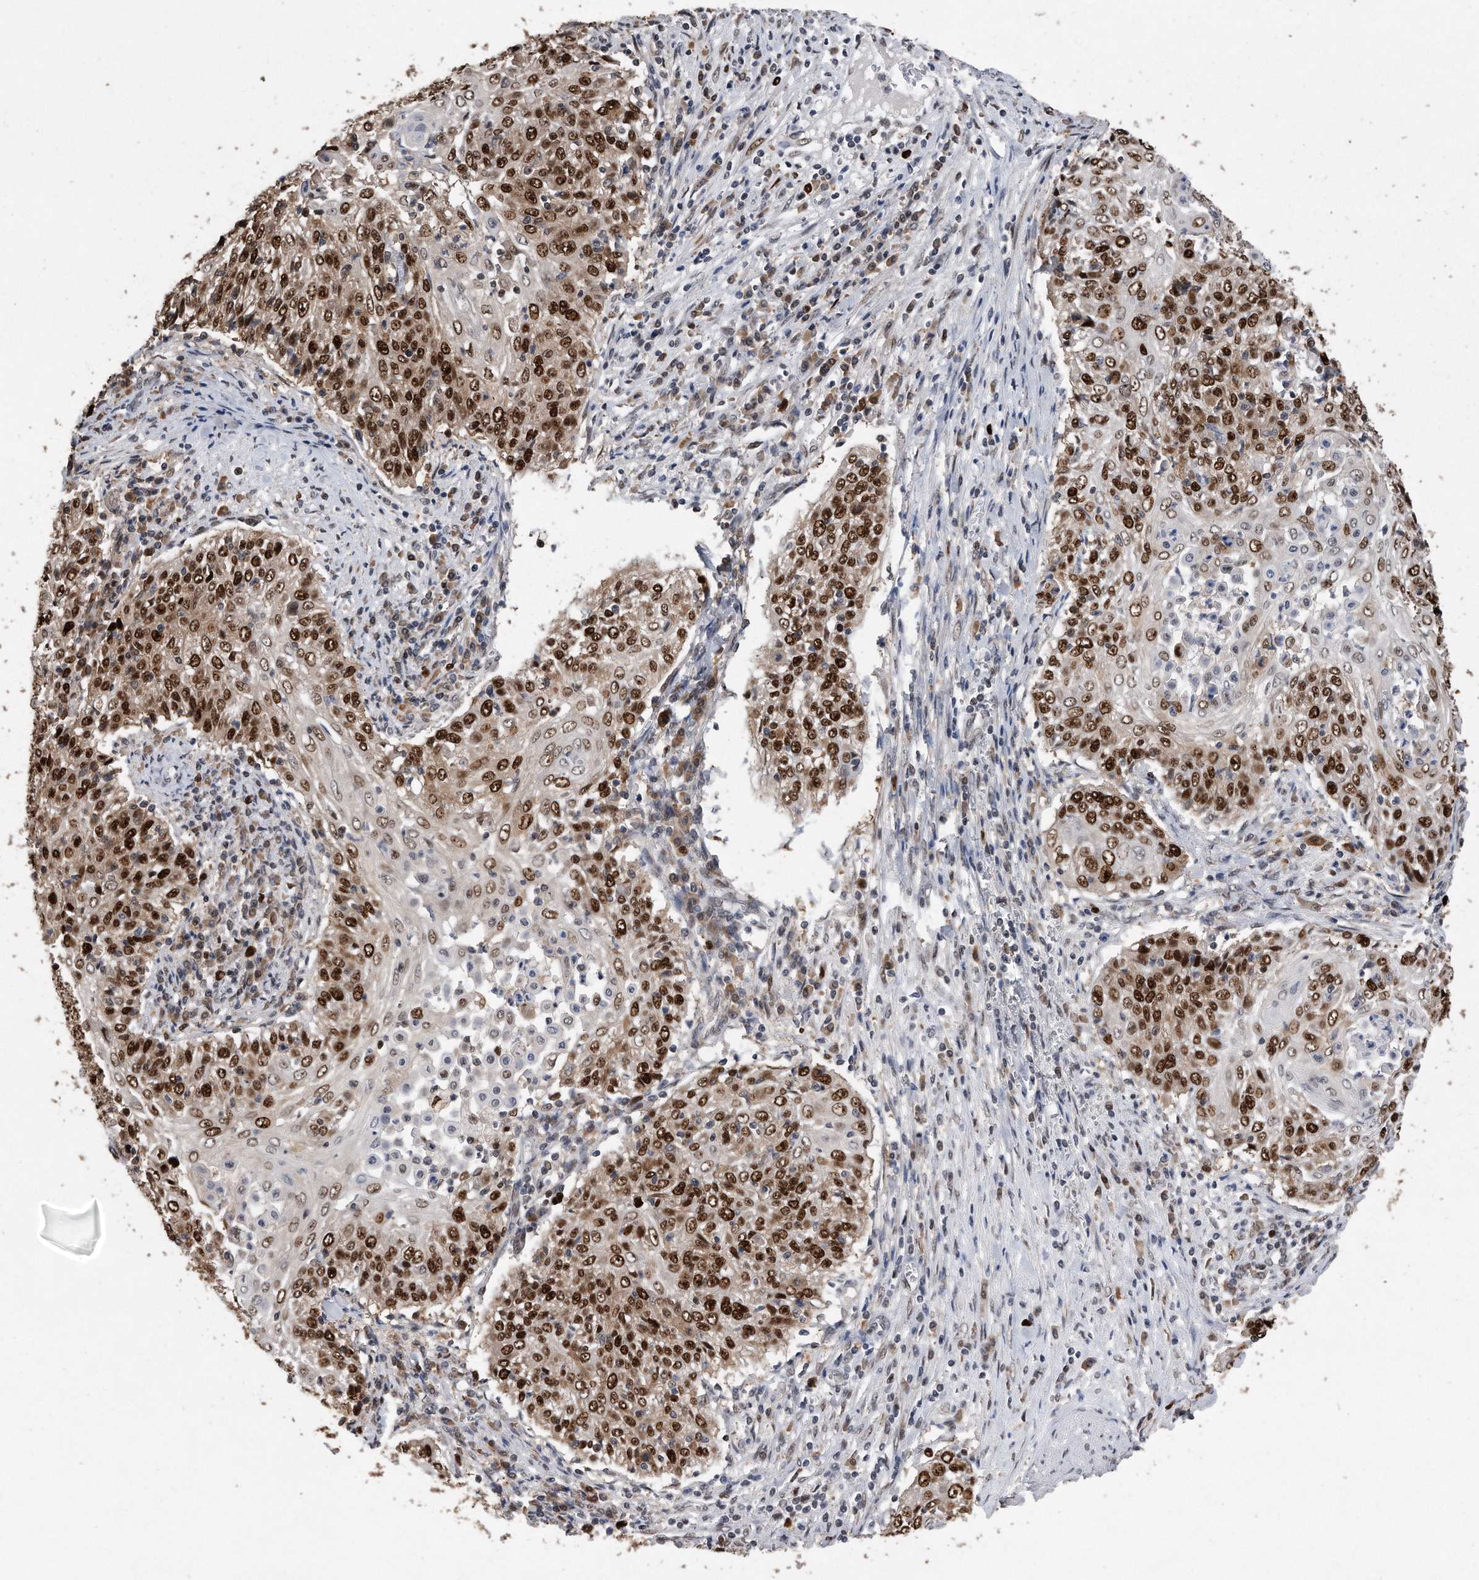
{"staining": {"intensity": "strong", "quantity": ">75%", "location": "nuclear"}, "tissue": "cervical cancer", "cell_type": "Tumor cells", "image_type": "cancer", "snomed": [{"axis": "morphology", "description": "Squamous cell carcinoma, NOS"}, {"axis": "topography", "description": "Cervix"}], "caption": "This is an image of immunohistochemistry staining of squamous cell carcinoma (cervical), which shows strong positivity in the nuclear of tumor cells.", "gene": "PCNA", "patient": {"sex": "female", "age": 48}}